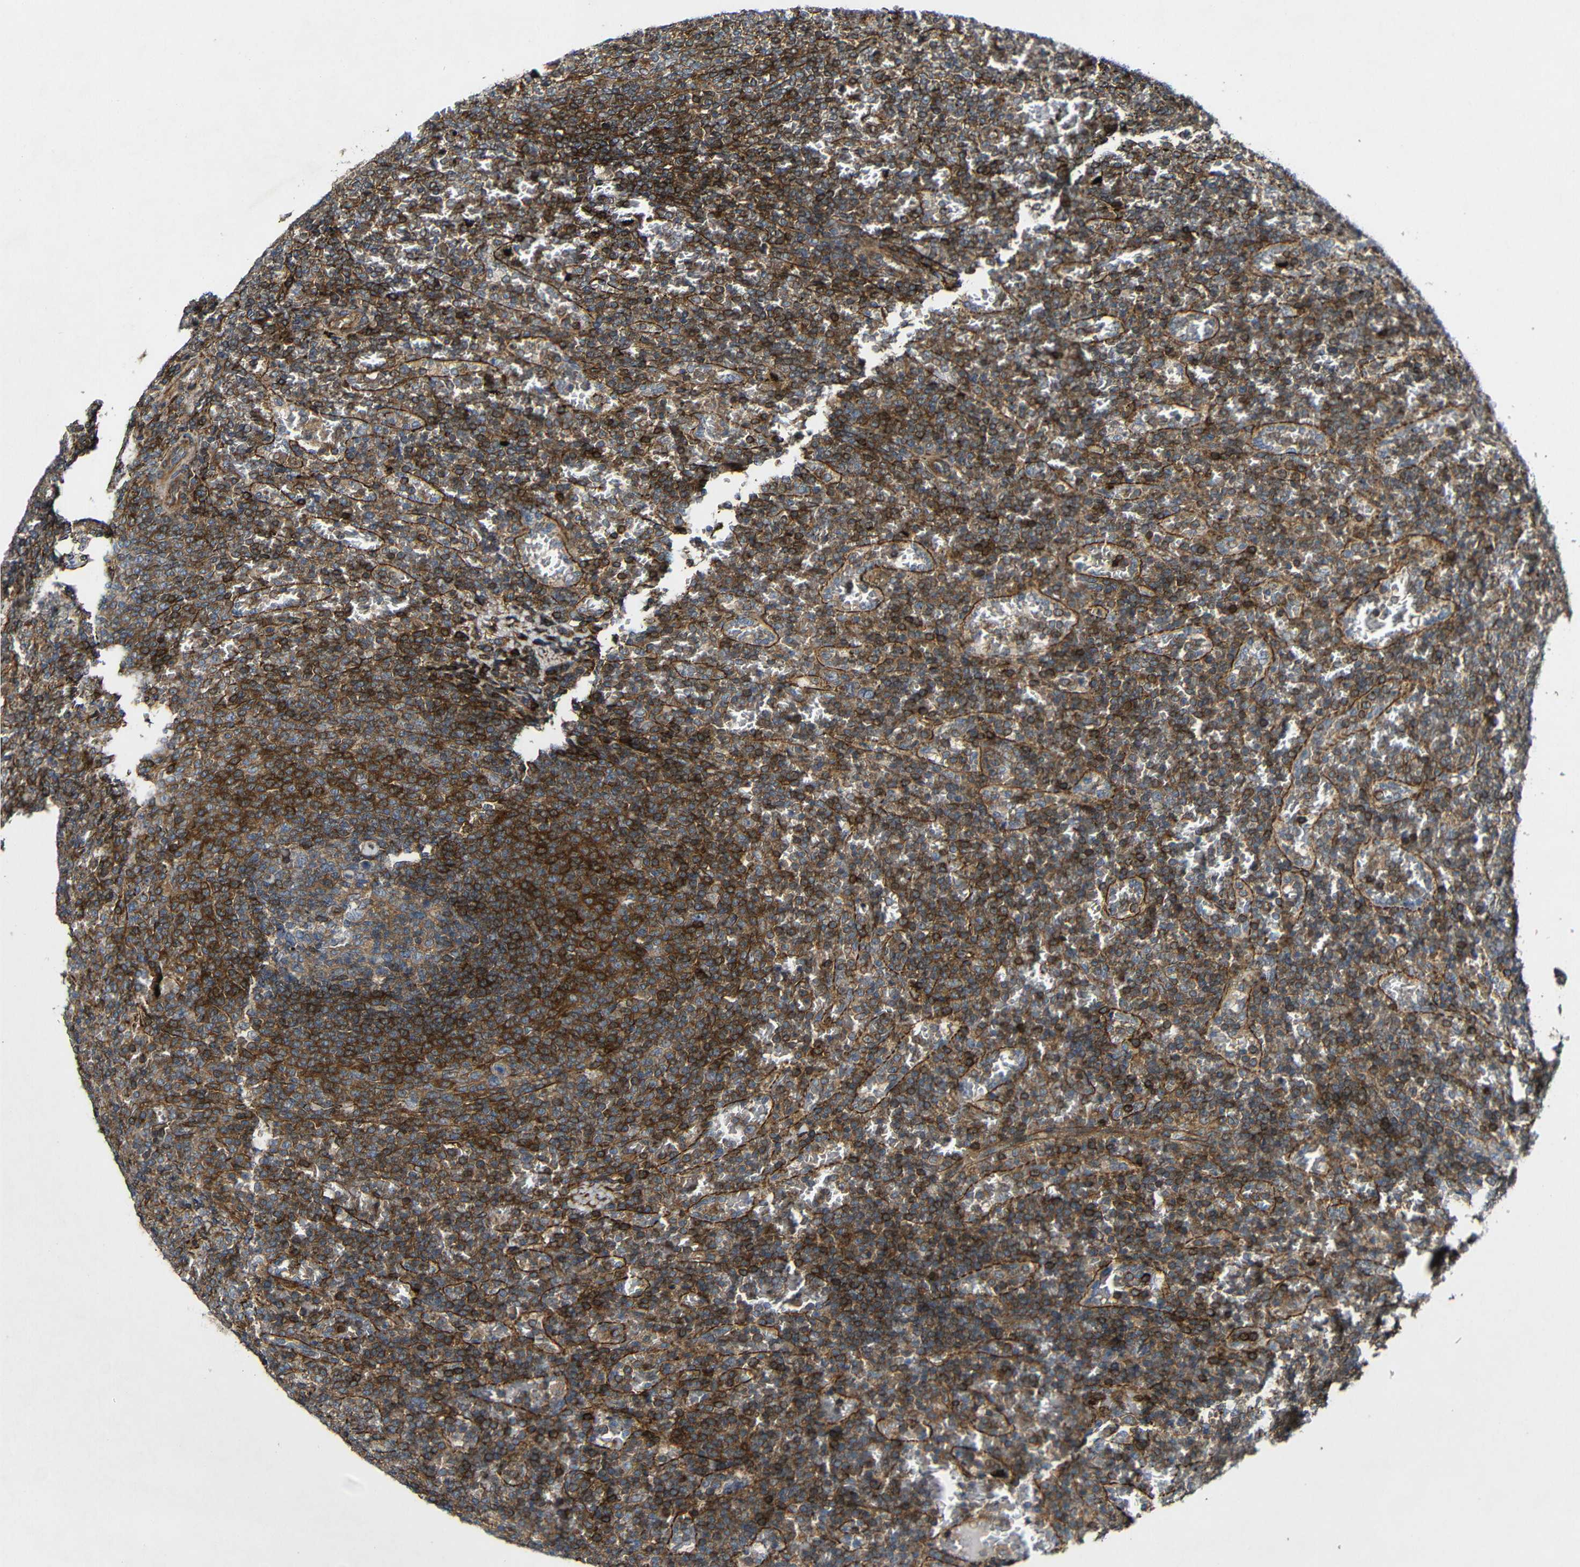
{"staining": {"intensity": "strong", "quantity": "25%-75%", "location": "cytoplasmic/membranous"}, "tissue": "lymphoma", "cell_type": "Tumor cells", "image_type": "cancer", "snomed": [{"axis": "morphology", "description": "Malignant lymphoma, non-Hodgkin's type, Low grade"}, {"axis": "topography", "description": "Spleen"}], "caption": "Human lymphoma stained with a protein marker demonstrates strong staining in tumor cells.", "gene": "GSDME", "patient": {"sex": "female", "age": 77}}